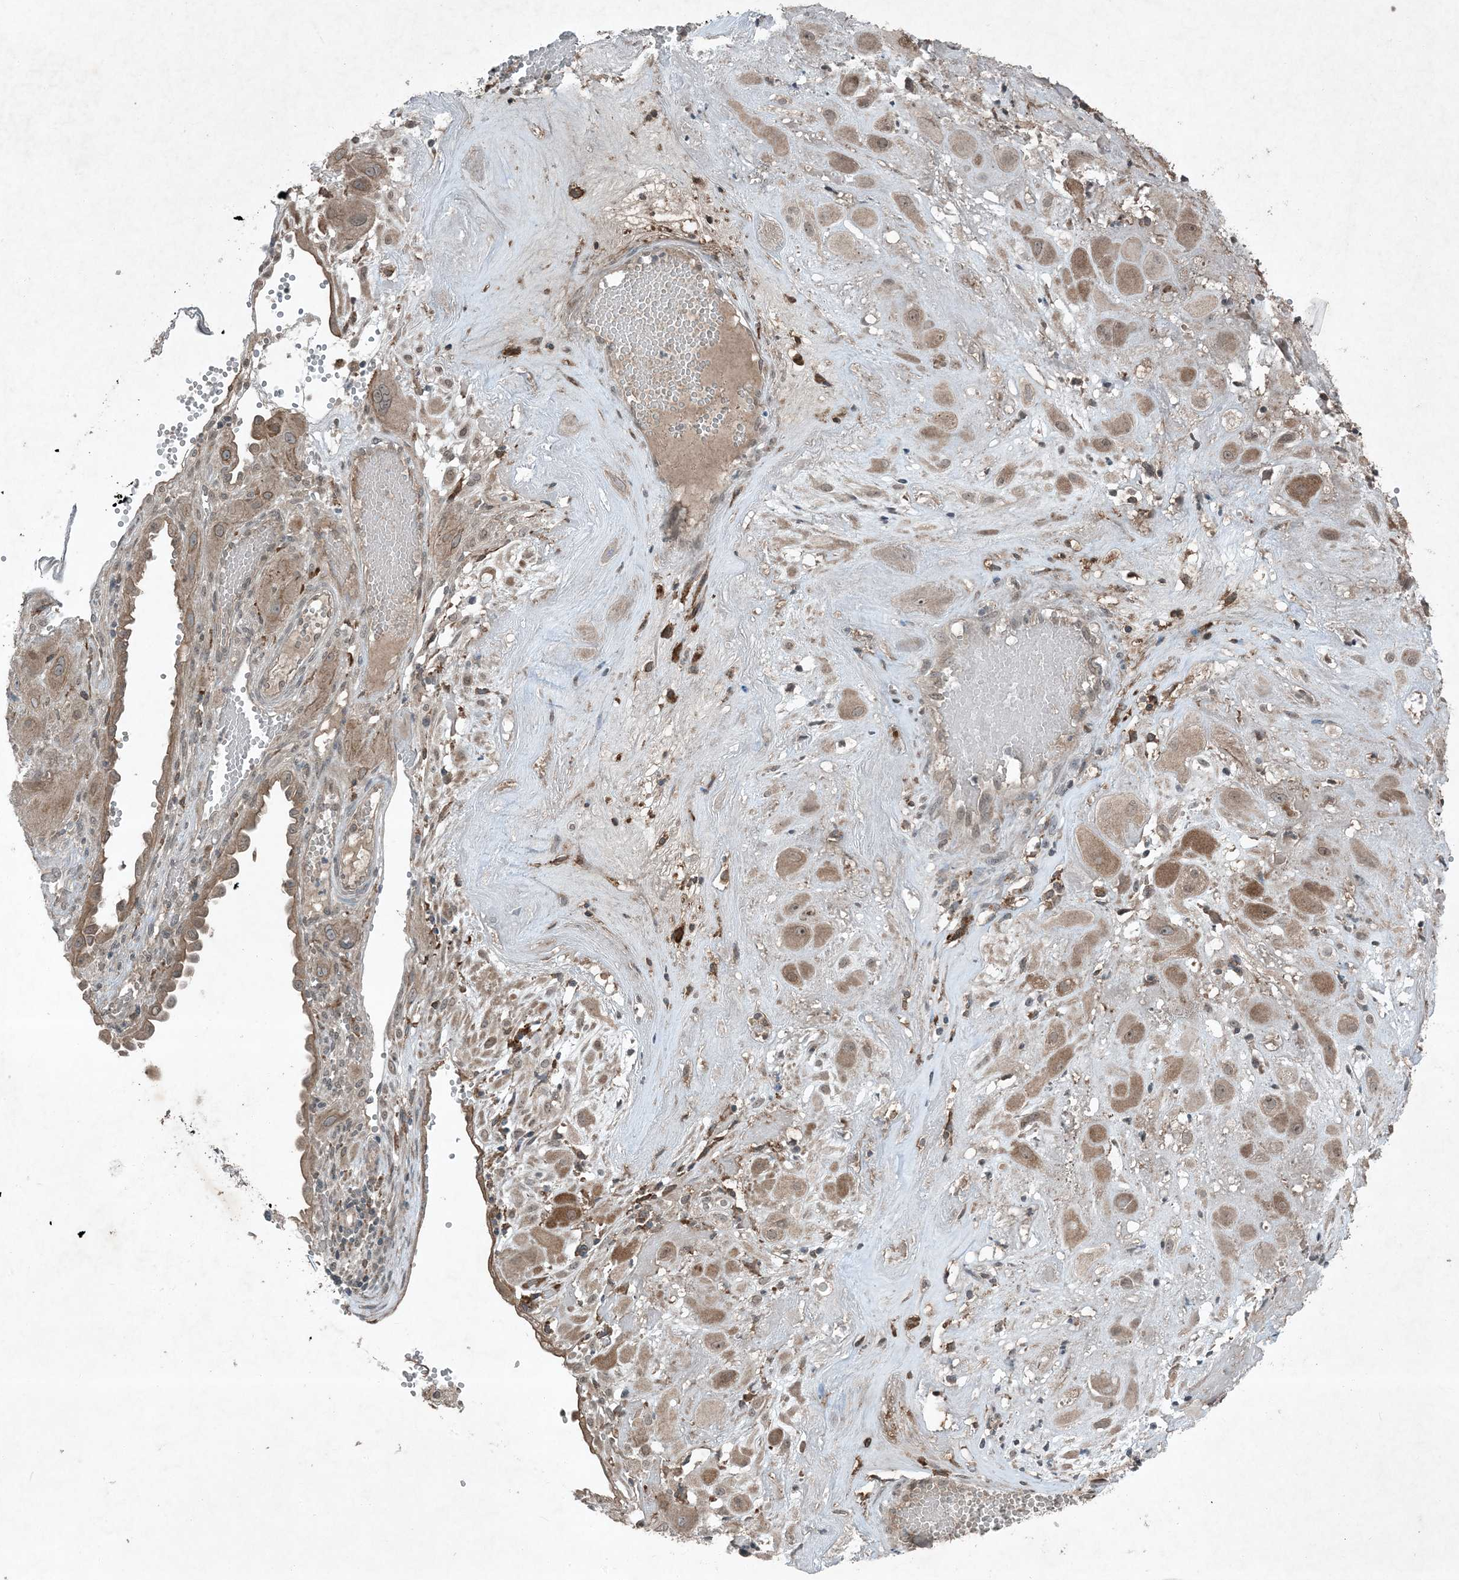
{"staining": {"intensity": "moderate", "quantity": ">75%", "location": "cytoplasmic/membranous"}, "tissue": "cervical cancer", "cell_type": "Tumor cells", "image_type": "cancer", "snomed": [{"axis": "morphology", "description": "Squamous cell carcinoma, NOS"}, {"axis": "topography", "description": "Cervix"}], "caption": "Cervical squamous cell carcinoma tissue demonstrates moderate cytoplasmic/membranous positivity in about >75% of tumor cells", "gene": "MDN1", "patient": {"sex": "female", "age": 34}}